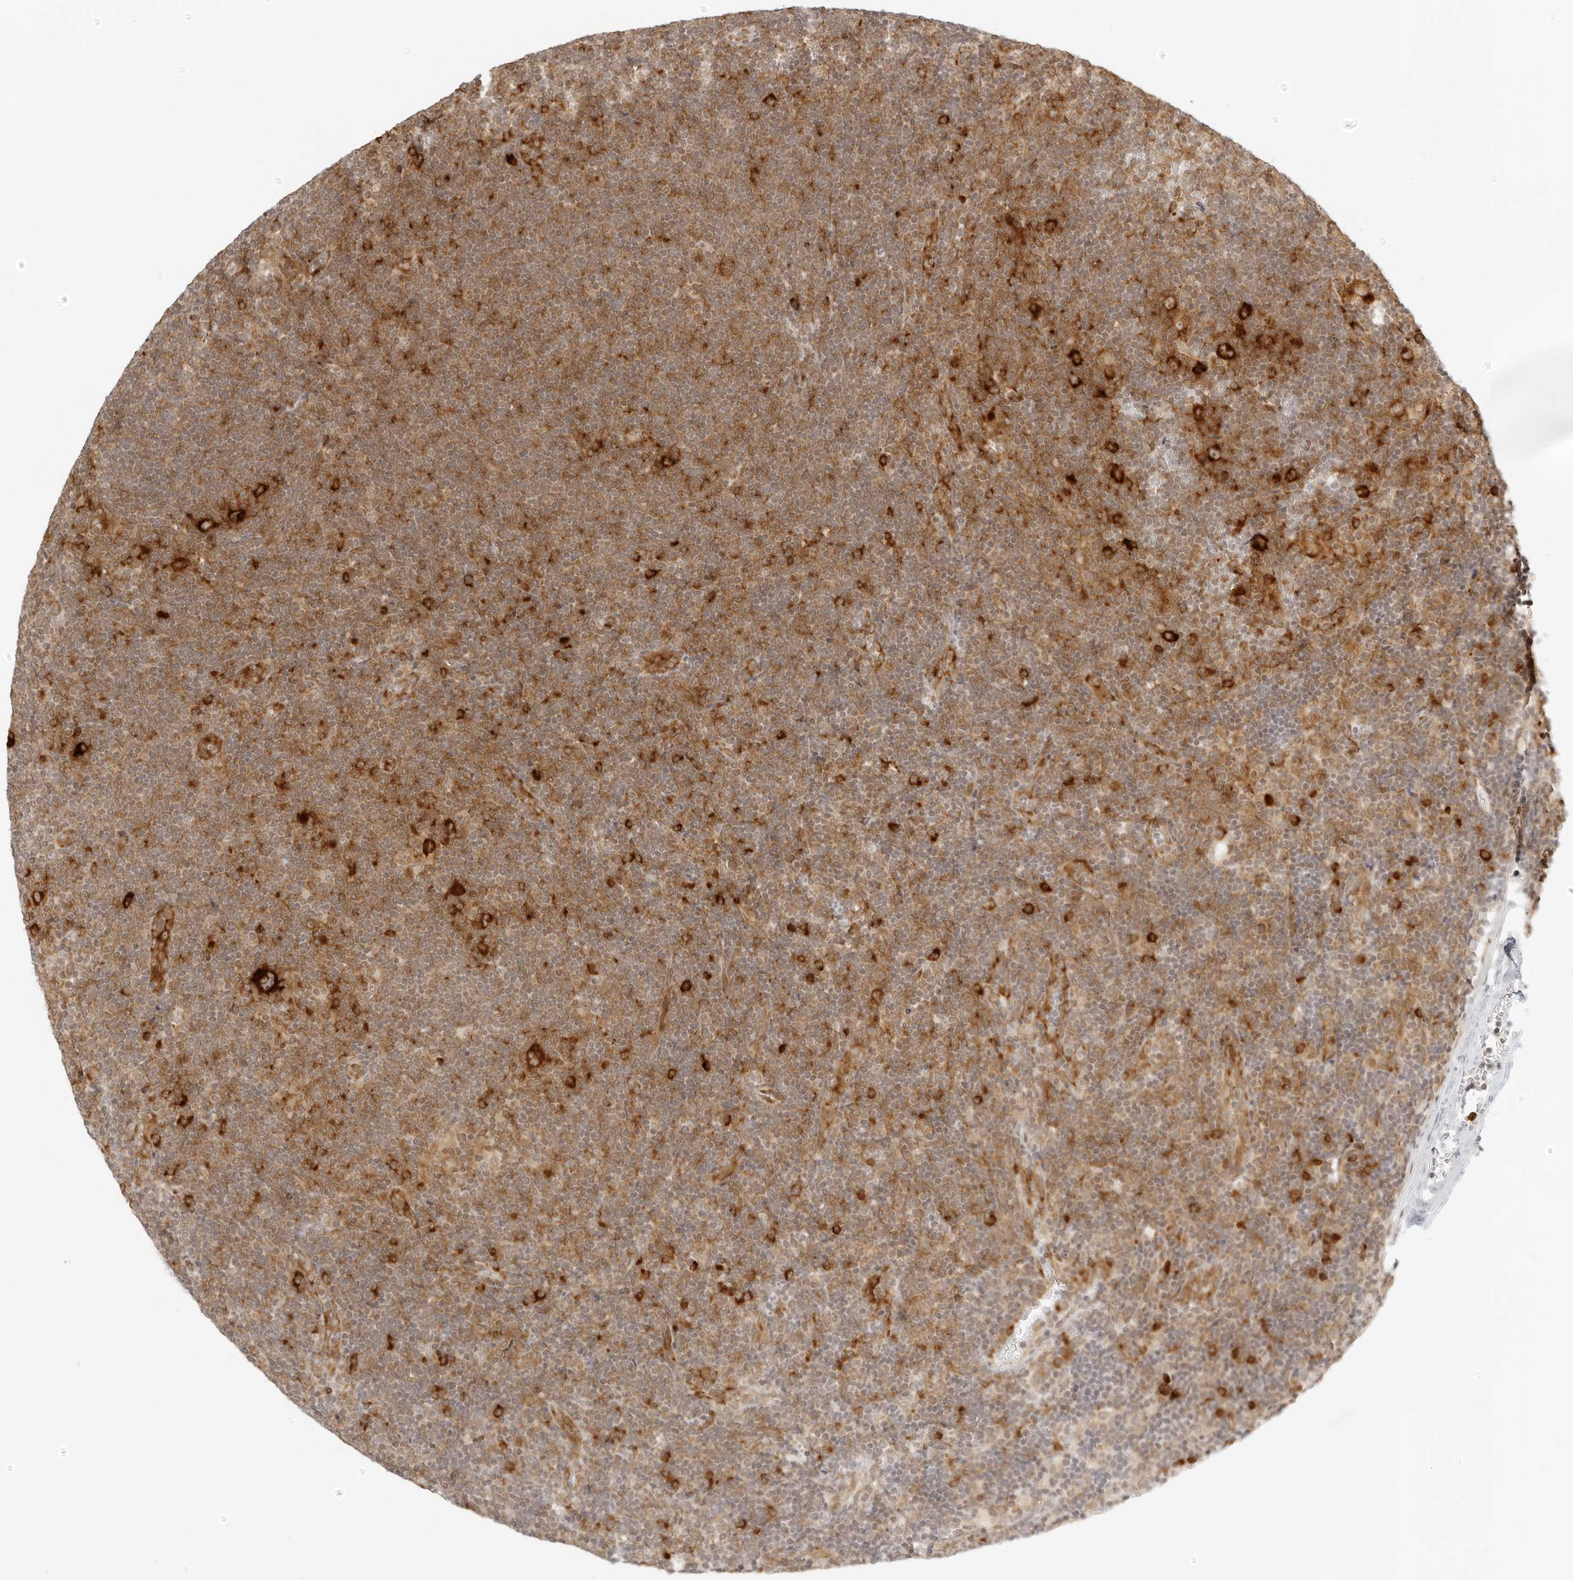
{"staining": {"intensity": "strong", "quantity": ">75%", "location": "cytoplasmic/membranous"}, "tissue": "lymphoma", "cell_type": "Tumor cells", "image_type": "cancer", "snomed": [{"axis": "morphology", "description": "Hodgkin's disease, NOS"}, {"axis": "topography", "description": "Lymph node"}], "caption": "Brown immunohistochemical staining in human Hodgkin's disease displays strong cytoplasmic/membranous positivity in about >75% of tumor cells. The protein of interest is stained brown, and the nuclei are stained in blue (DAB IHC with brightfield microscopy, high magnification).", "gene": "EIF4G1", "patient": {"sex": "female", "age": 57}}